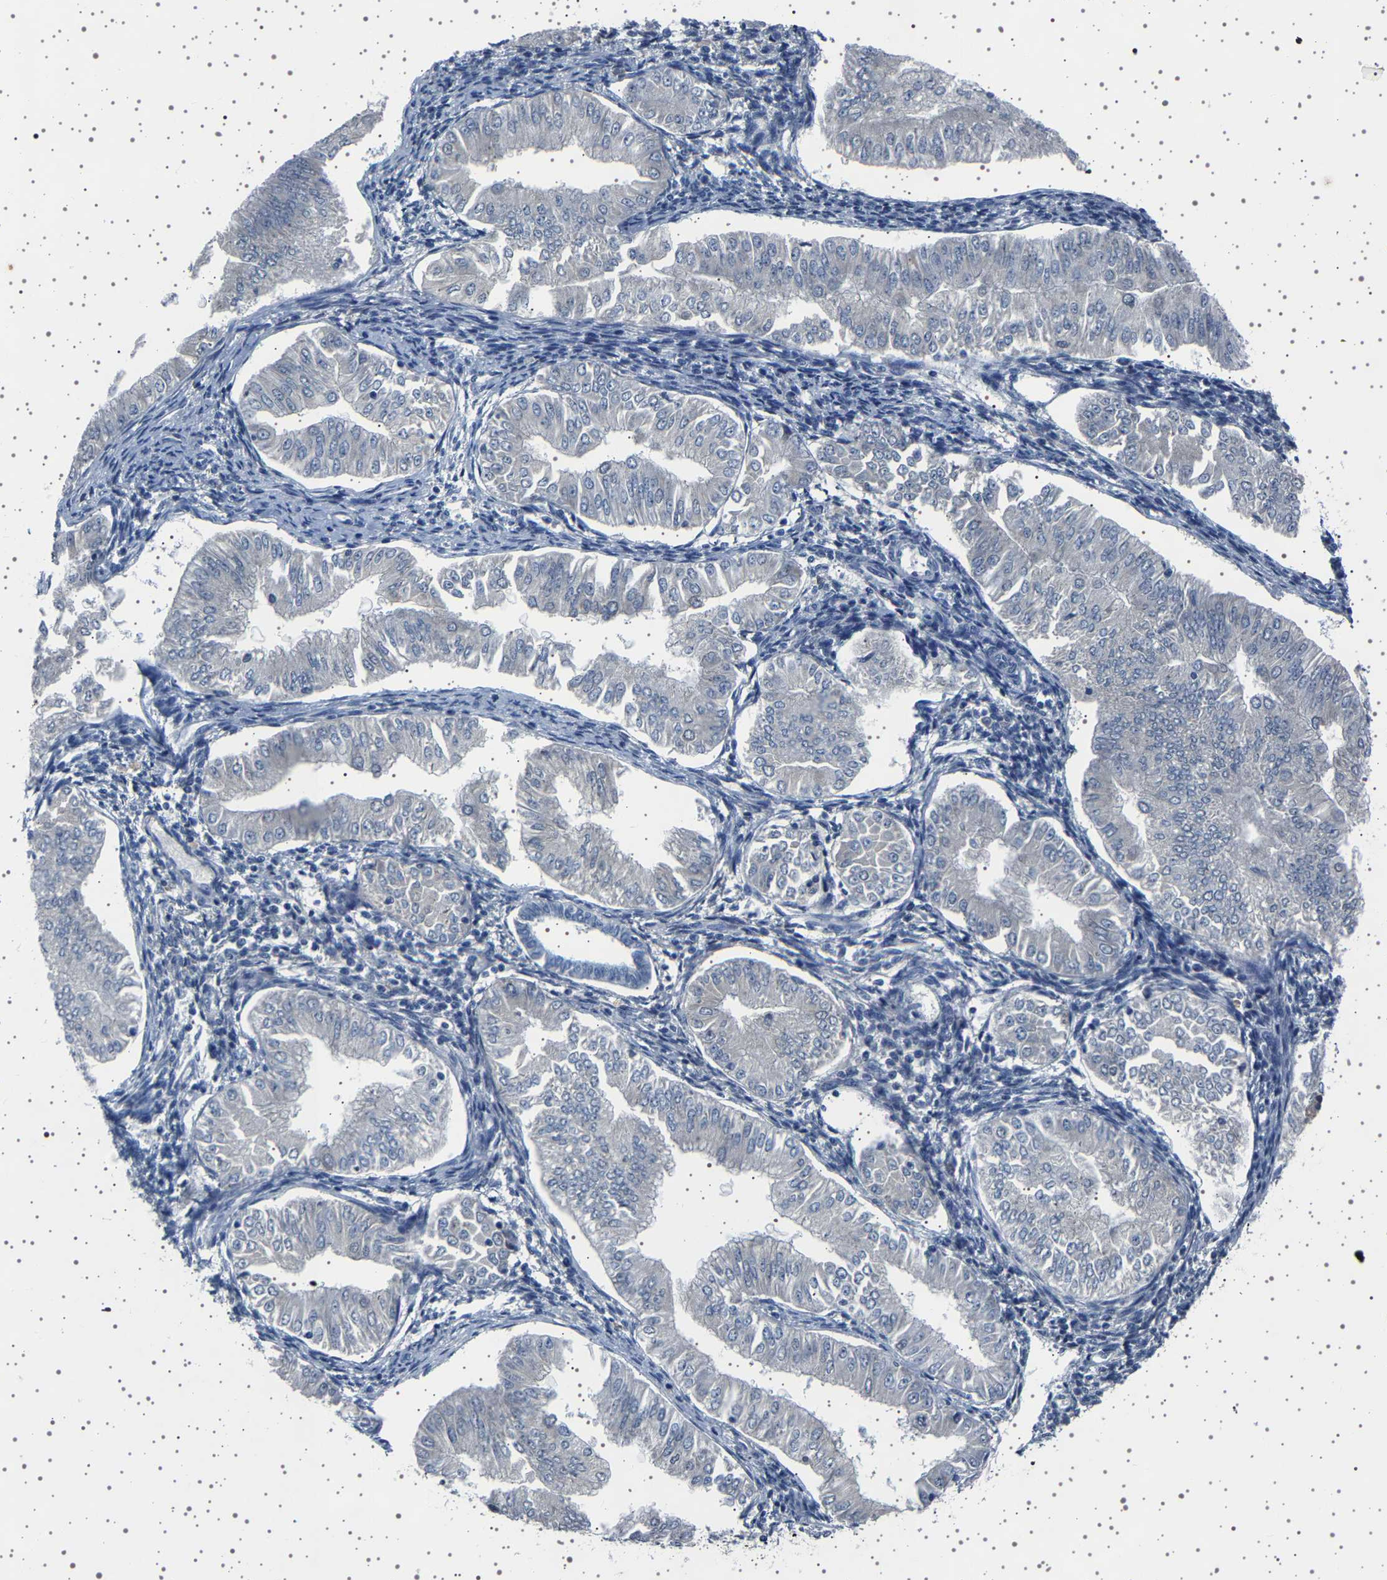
{"staining": {"intensity": "negative", "quantity": "none", "location": "none"}, "tissue": "endometrial cancer", "cell_type": "Tumor cells", "image_type": "cancer", "snomed": [{"axis": "morphology", "description": "Normal tissue, NOS"}, {"axis": "morphology", "description": "Adenocarcinoma, NOS"}, {"axis": "topography", "description": "Endometrium"}], "caption": "IHC image of endometrial adenocarcinoma stained for a protein (brown), which reveals no staining in tumor cells. The staining is performed using DAB (3,3'-diaminobenzidine) brown chromogen with nuclei counter-stained in using hematoxylin.", "gene": "FTCD", "patient": {"sex": "female", "age": 53}}